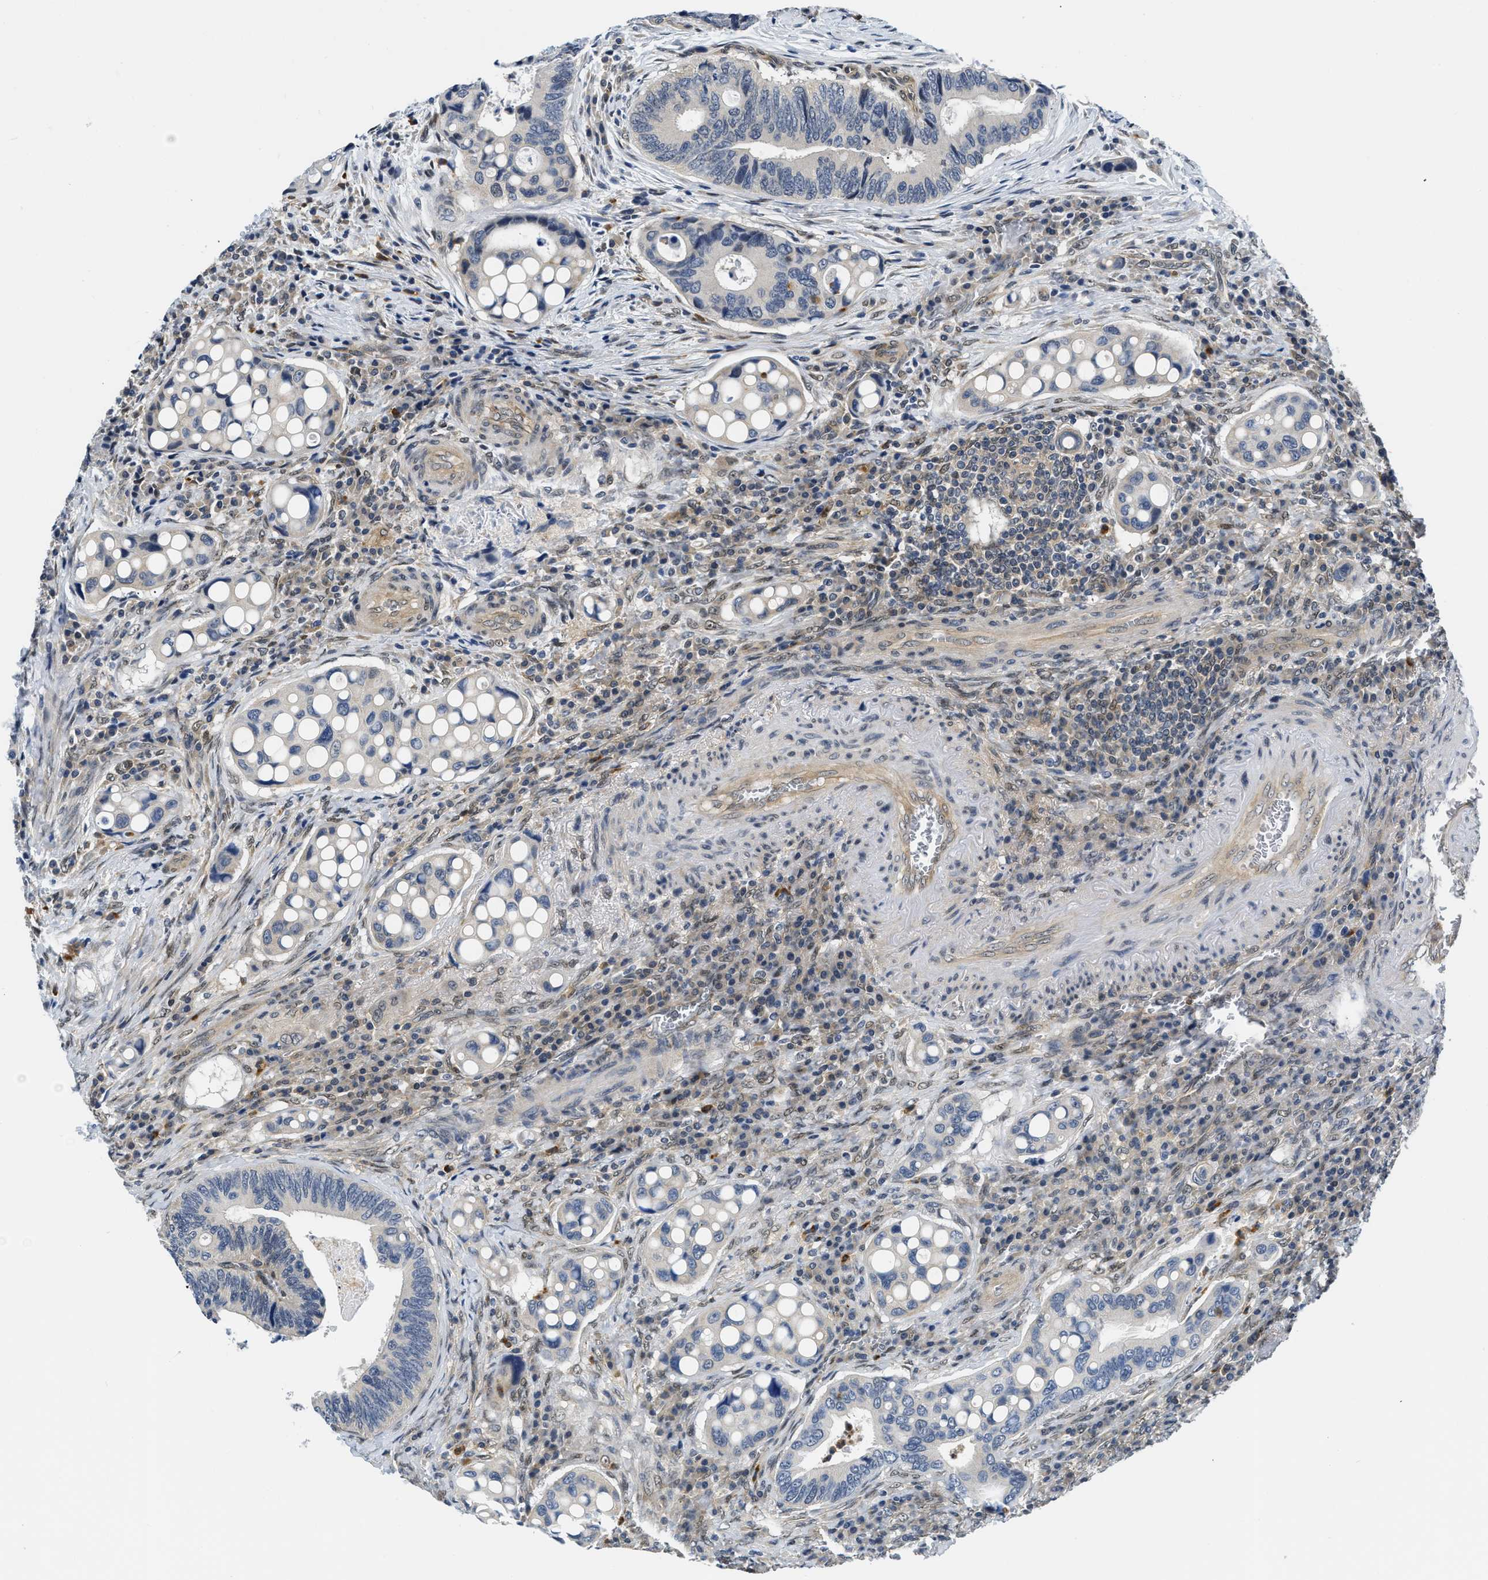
{"staining": {"intensity": "negative", "quantity": "none", "location": "none"}, "tissue": "colorectal cancer", "cell_type": "Tumor cells", "image_type": "cancer", "snomed": [{"axis": "morphology", "description": "Inflammation, NOS"}, {"axis": "morphology", "description": "Adenocarcinoma, NOS"}, {"axis": "topography", "description": "Colon"}], "caption": "Tumor cells show no significant protein expression in adenocarcinoma (colorectal).", "gene": "SMAD4", "patient": {"sex": "male", "age": 72}}